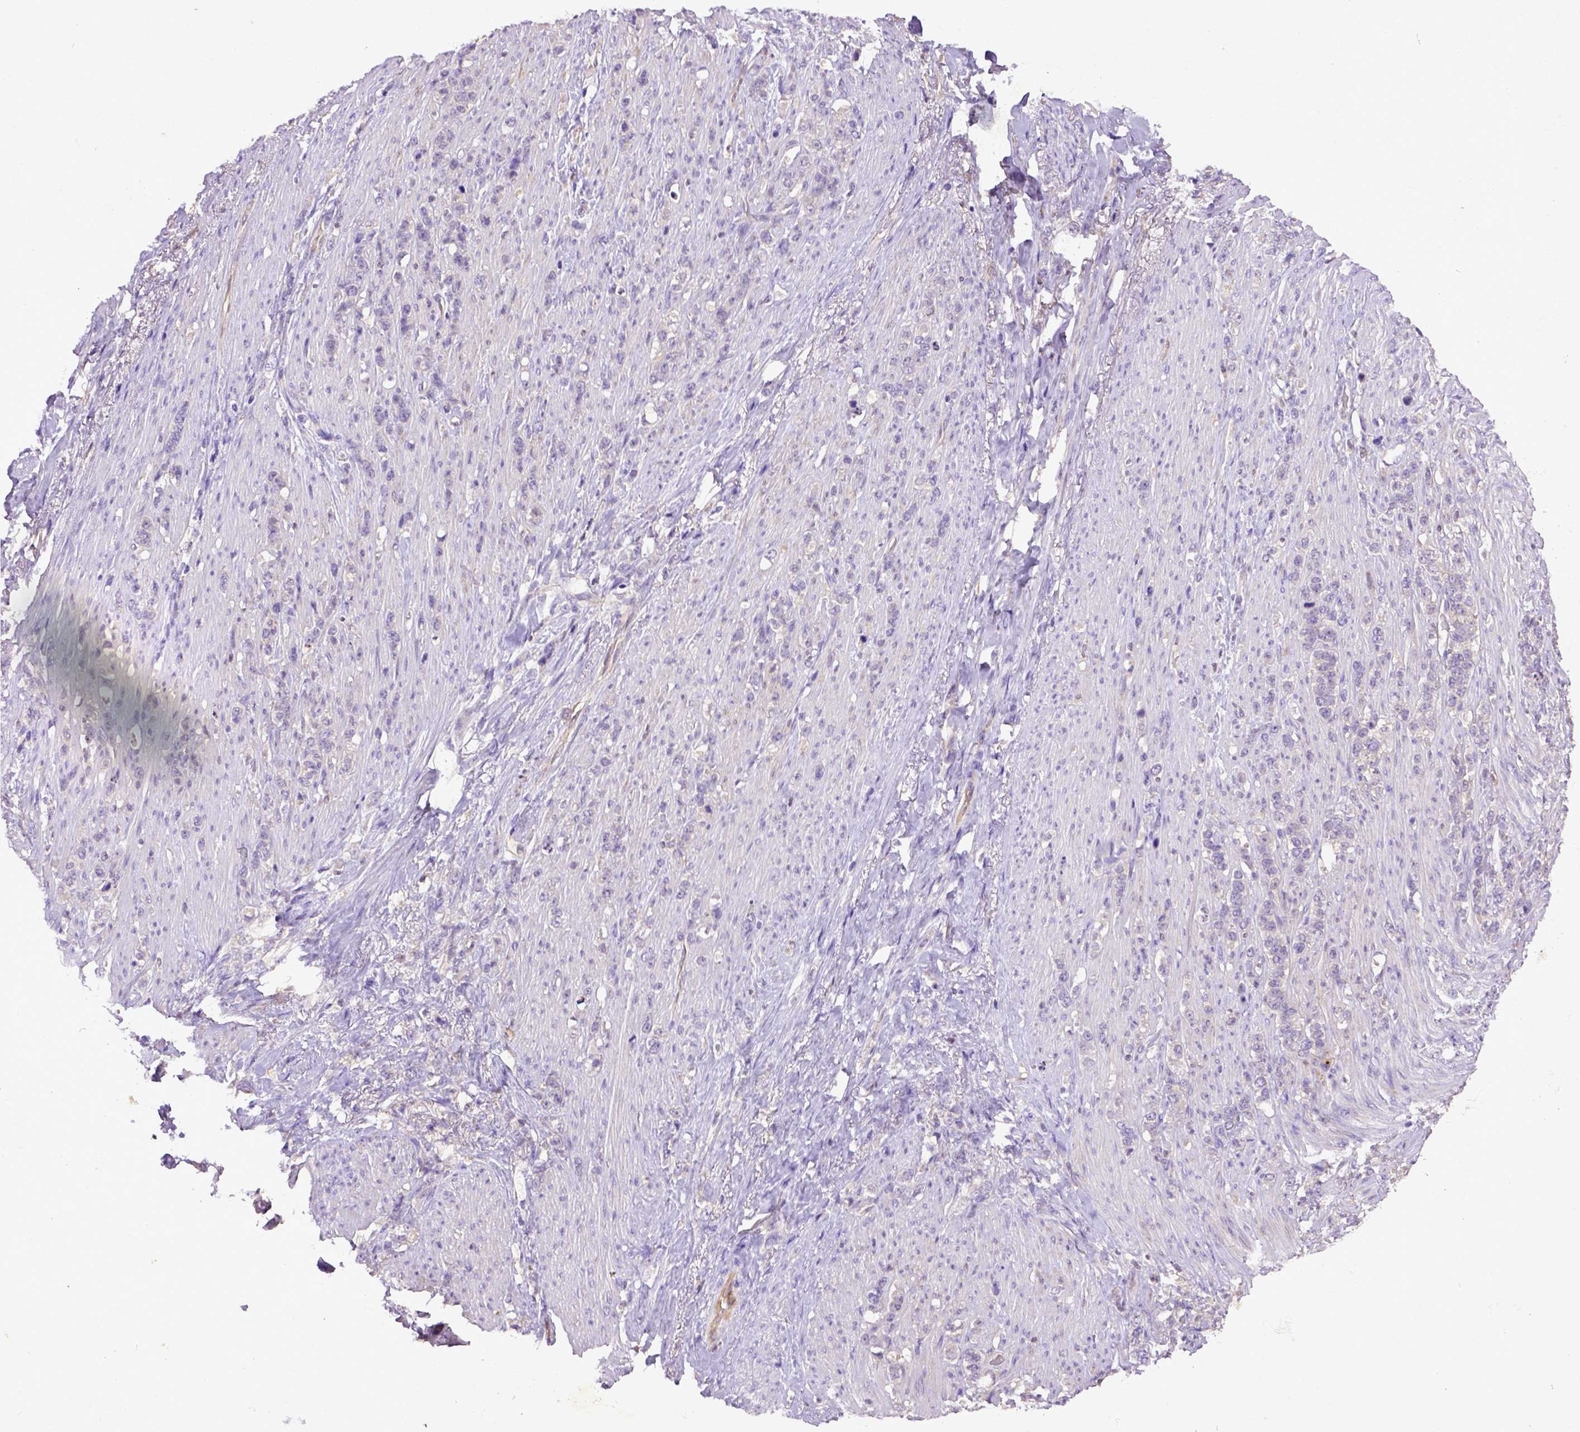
{"staining": {"intensity": "negative", "quantity": "none", "location": "none"}, "tissue": "stomach cancer", "cell_type": "Tumor cells", "image_type": "cancer", "snomed": [{"axis": "morphology", "description": "Adenocarcinoma, NOS"}, {"axis": "topography", "description": "Stomach, lower"}], "caption": "Stomach cancer stained for a protein using immunohistochemistry exhibits no positivity tumor cells.", "gene": "DEPDC1B", "patient": {"sex": "male", "age": 88}}